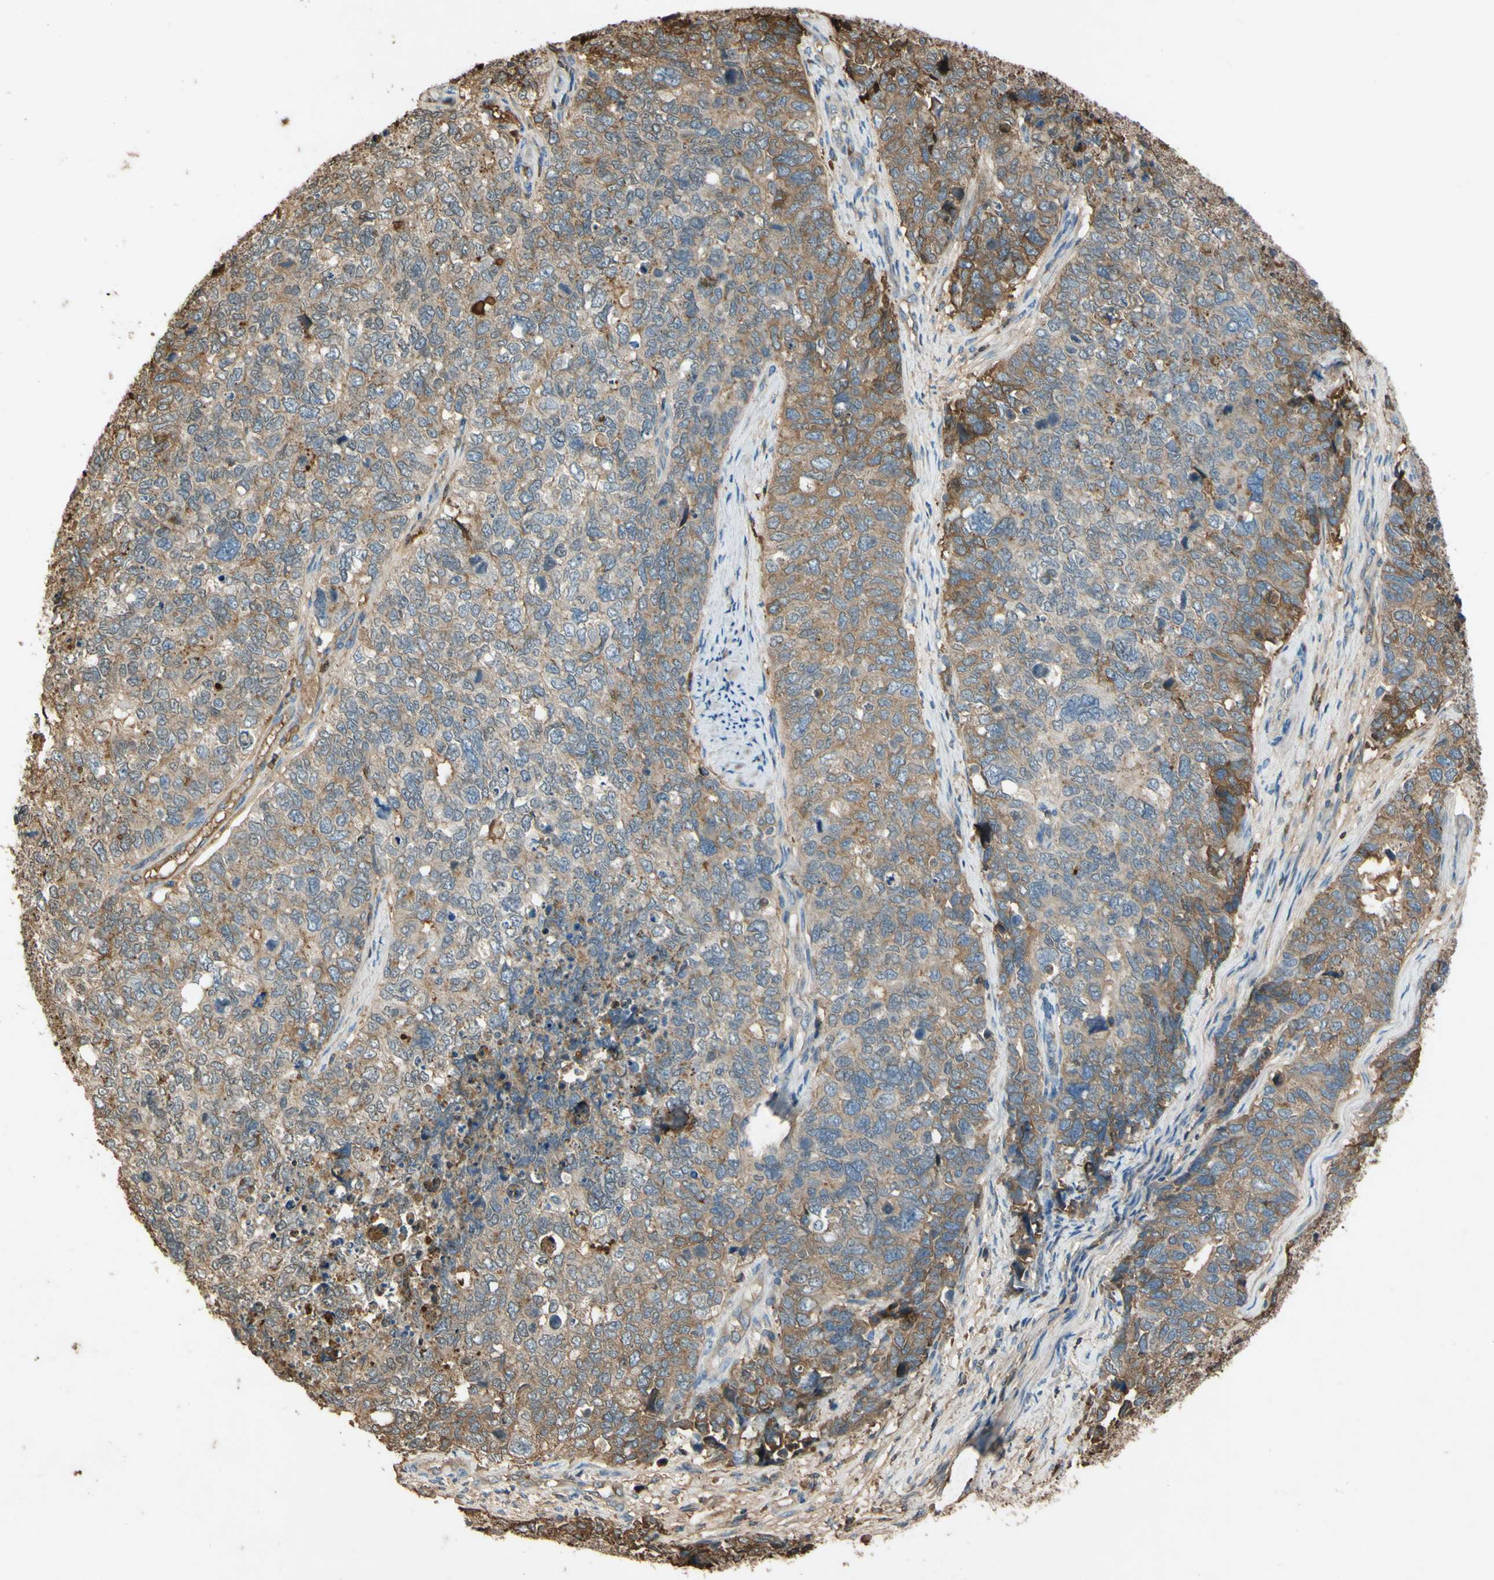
{"staining": {"intensity": "moderate", "quantity": "25%-75%", "location": "cytoplasmic/membranous"}, "tissue": "cervical cancer", "cell_type": "Tumor cells", "image_type": "cancer", "snomed": [{"axis": "morphology", "description": "Squamous cell carcinoma, NOS"}, {"axis": "topography", "description": "Cervix"}], "caption": "Protein staining of cervical cancer tissue demonstrates moderate cytoplasmic/membranous expression in approximately 25%-75% of tumor cells.", "gene": "TIMP2", "patient": {"sex": "female", "age": 63}}